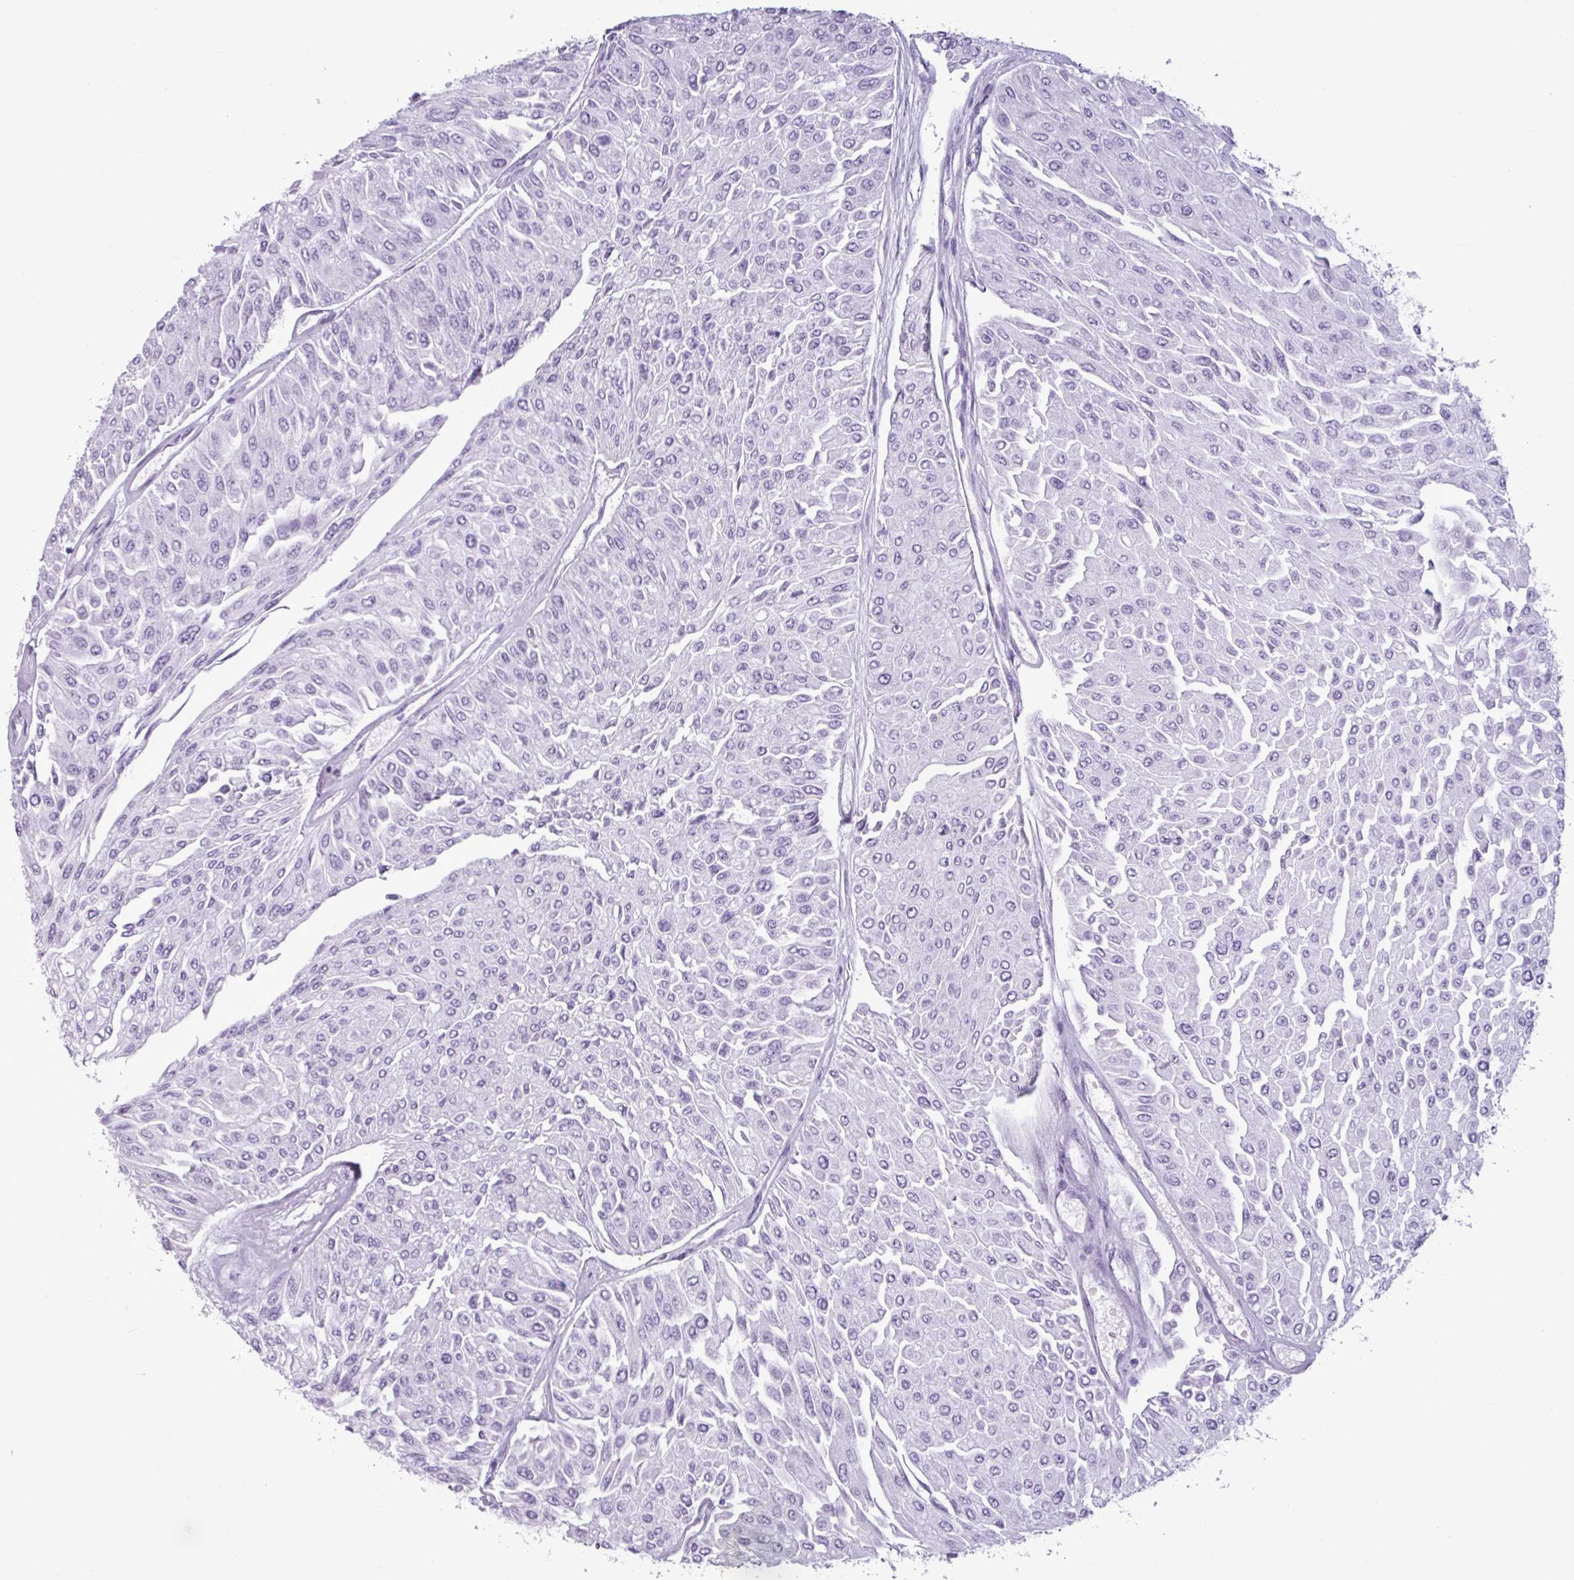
{"staining": {"intensity": "negative", "quantity": "none", "location": "none"}, "tissue": "urothelial cancer", "cell_type": "Tumor cells", "image_type": "cancer", "snomed": [{"axis": "morphology", "description": "Urothelial carcinoma, Low grade"}, {"axis": "topography", "description": "Urinary bladder"}], "caption": "Human low-grade urothelial carcinoma stained for a protein using IHC shows no staining in tumor cells.", "gene": "AMY1B", "patient": {"sex": "male", "age": 67}}